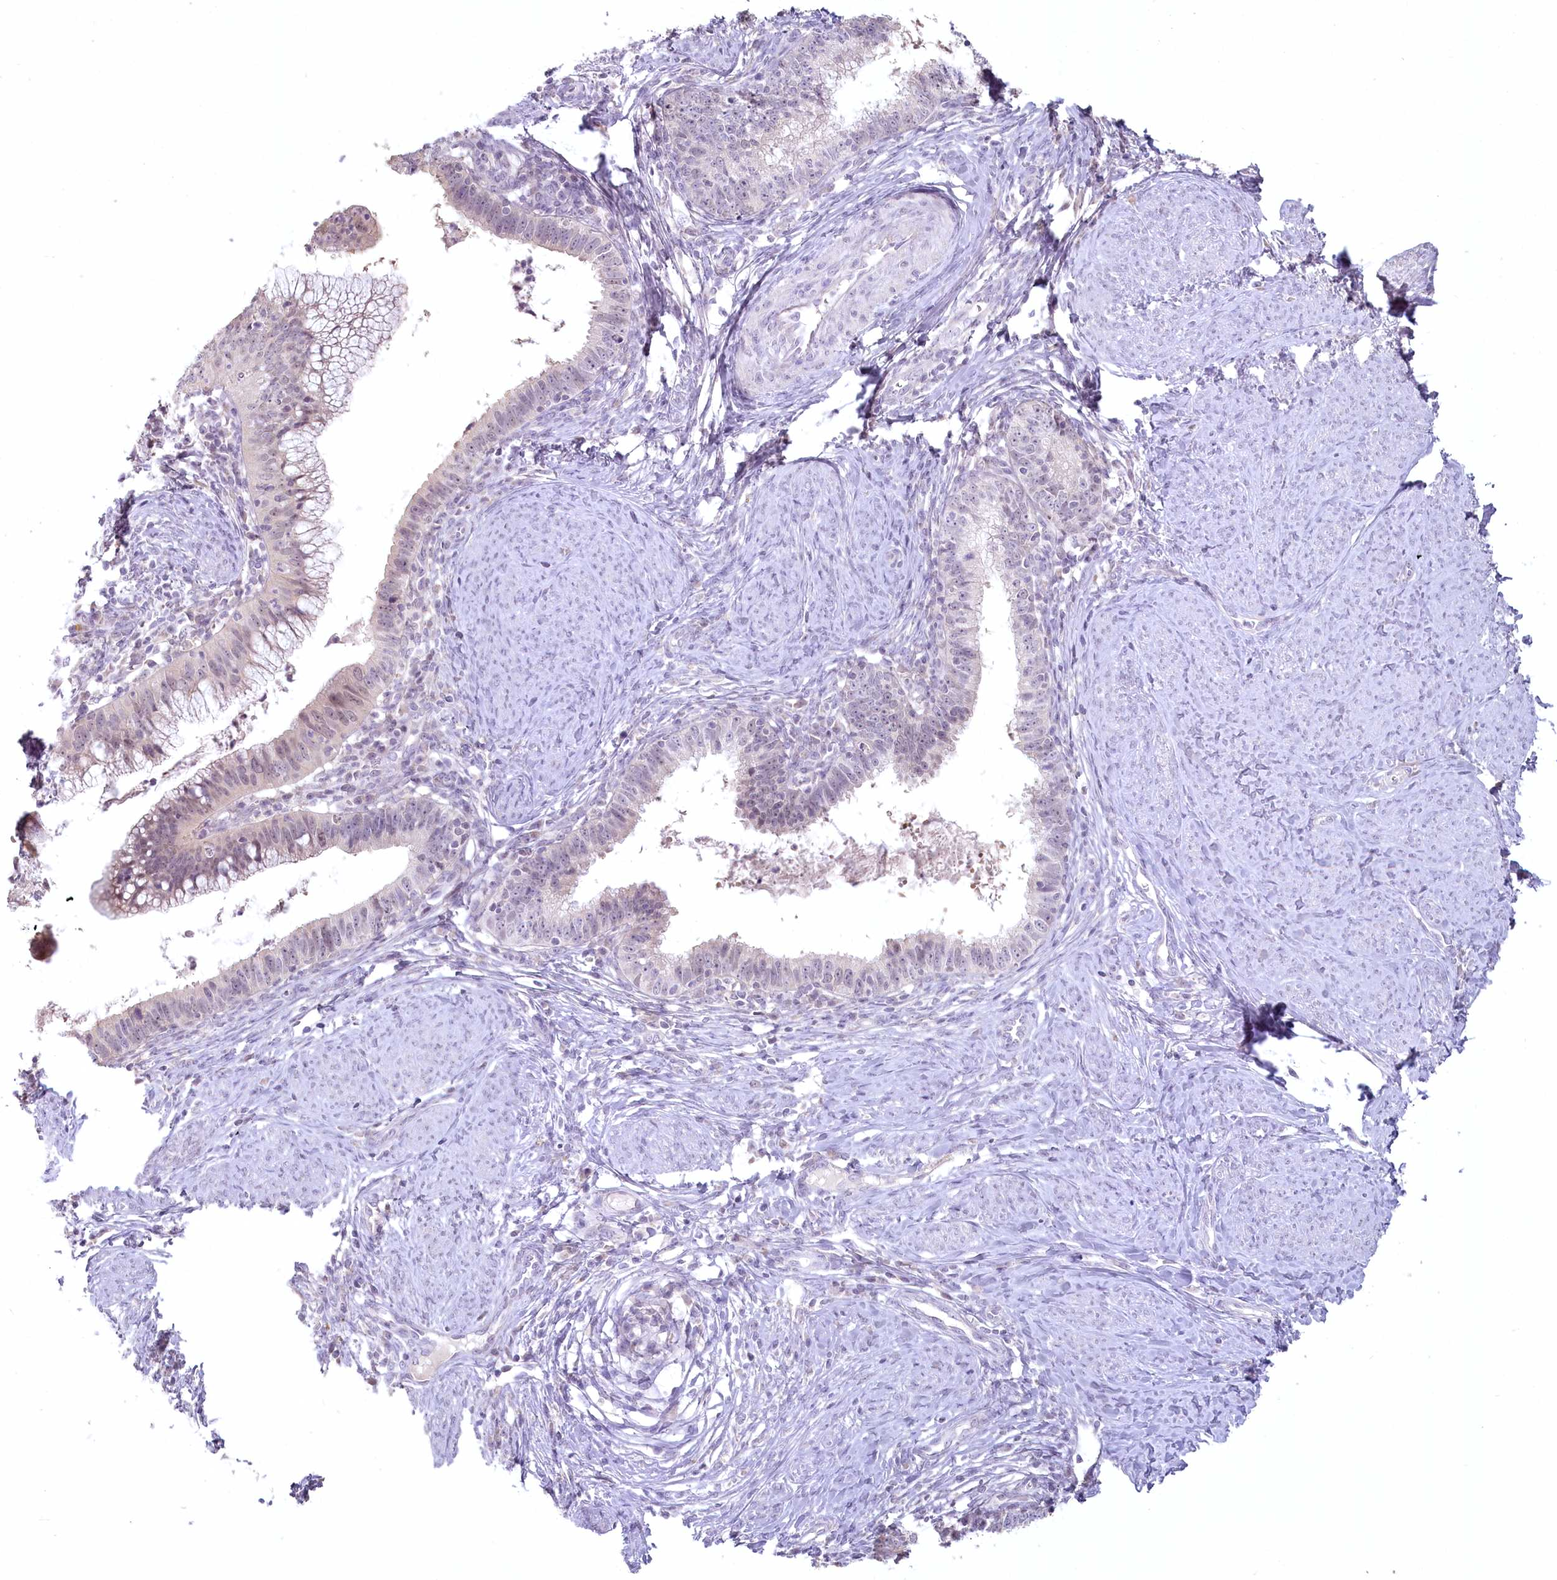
{"staining": {"intensity": "weak", "quantity": "<25%", "location": "nuclear"}, "tissue": "cervical cancer", "cell_type": "Tumor cells", "image_type": "cancer", "snomed": [{"axis": "morphology", "description": "Adenocarcinoma, NOS"}, {"axis": "topography", "description": "Cervix"}], "caption": "An immunohistochemistry (IHC) photomicrograph of cervical cancer (adenocarcinoma) is shown. There is no staining in tumor cells of cervical cancer (adenocarcinoma).", "gene": "USP11", "patient": {"sex": "female", "age": 36}}